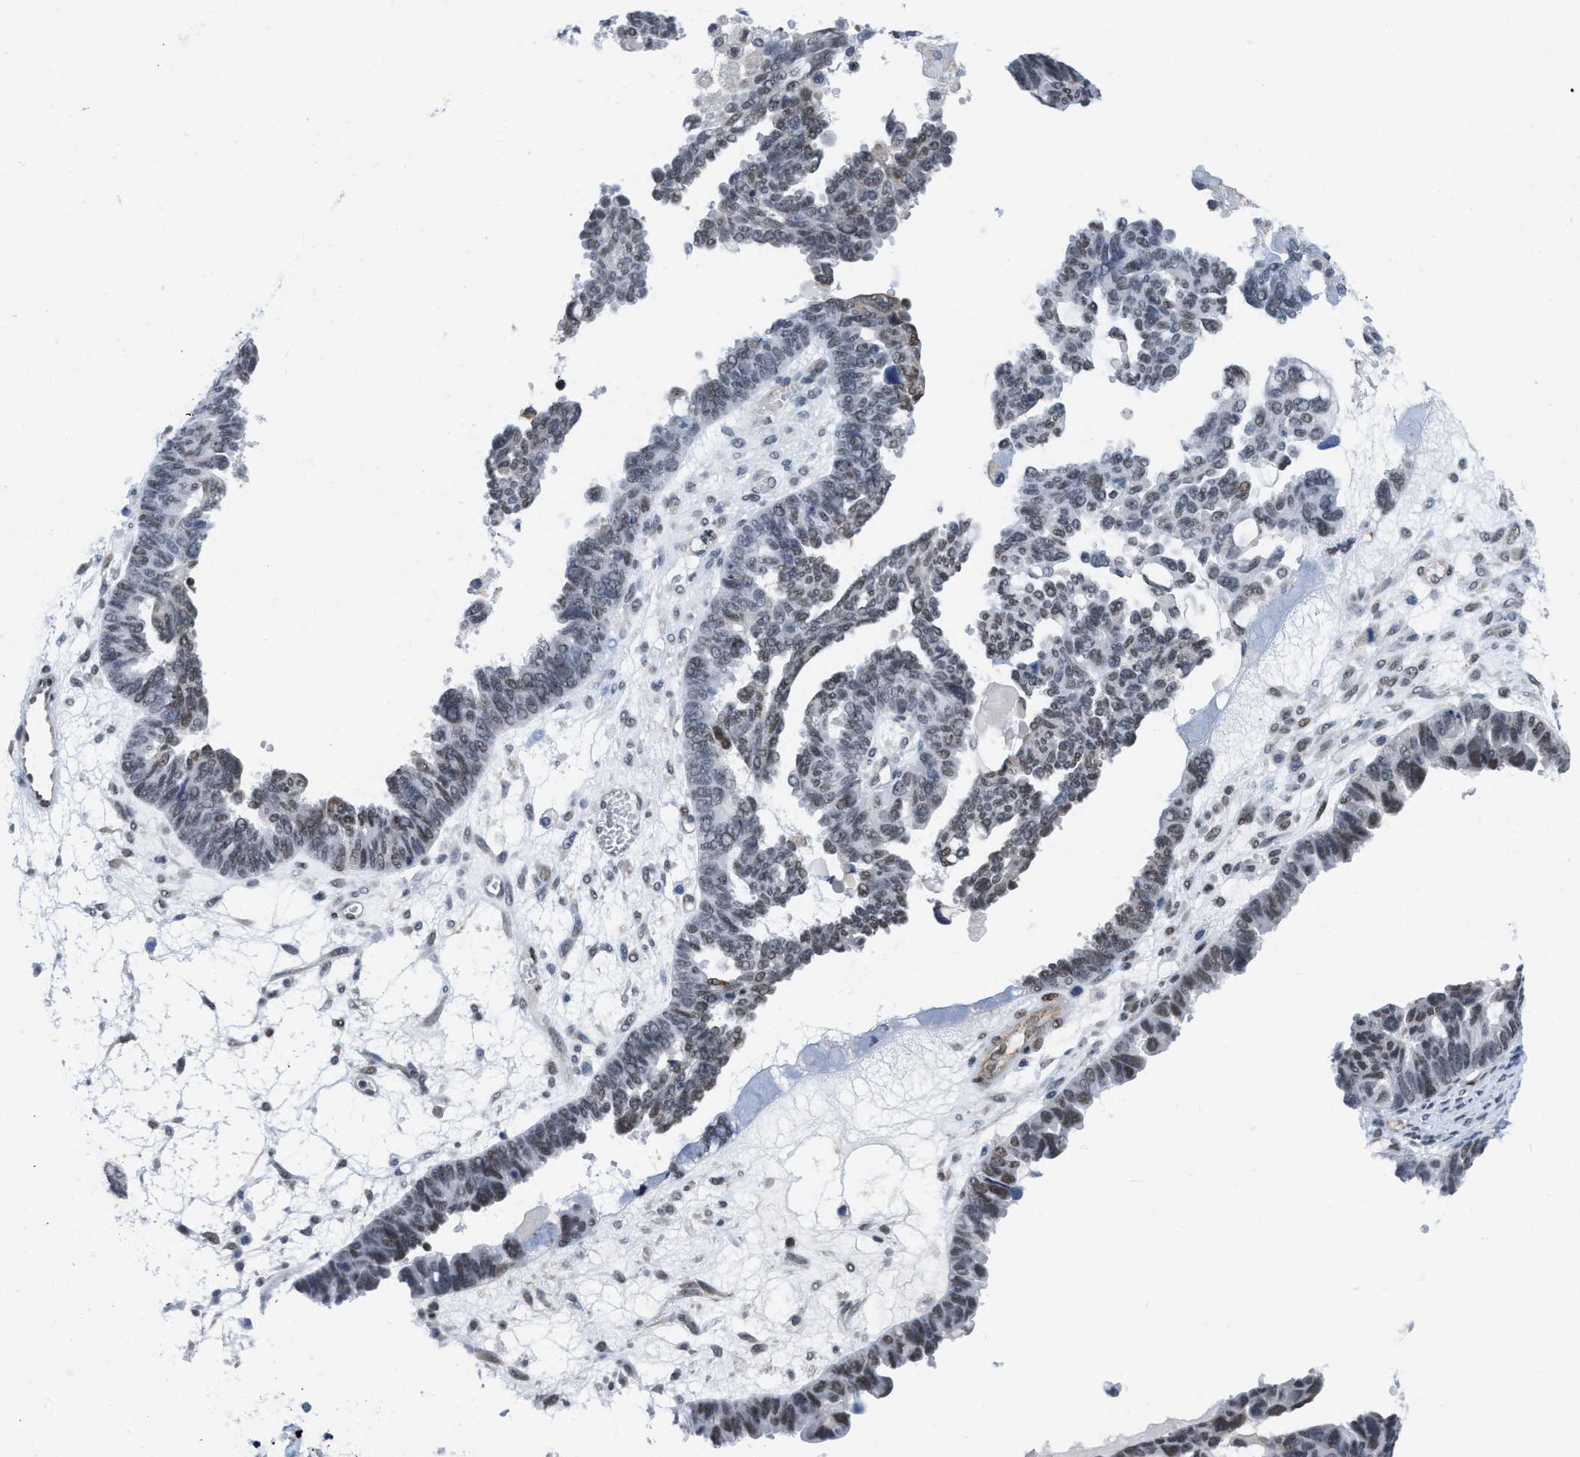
{"staining": {"intensity": "weak", "quantity": "25%-75%", "location": "nuclear"}, "tissue": "ovarian cancer", "cell_type": "Tumor cells", "image_type": "cancer", "snomed": [{"axis": "morphology", "description": "Cystadenocarcinoma, serous, NOS"}, {"axis": "topography", "description": "Ovary"}], "caption": "This photomicrograph displays serous cystadenocarcinoma (ovarian) stained with IHC to label a protein in brown. The nuclear of tumor cells show weak positivity for the protein. Nuclei are counter-stained blue.", "gene": "MIER1", "patient": {"sex": "female", "age": 79}}